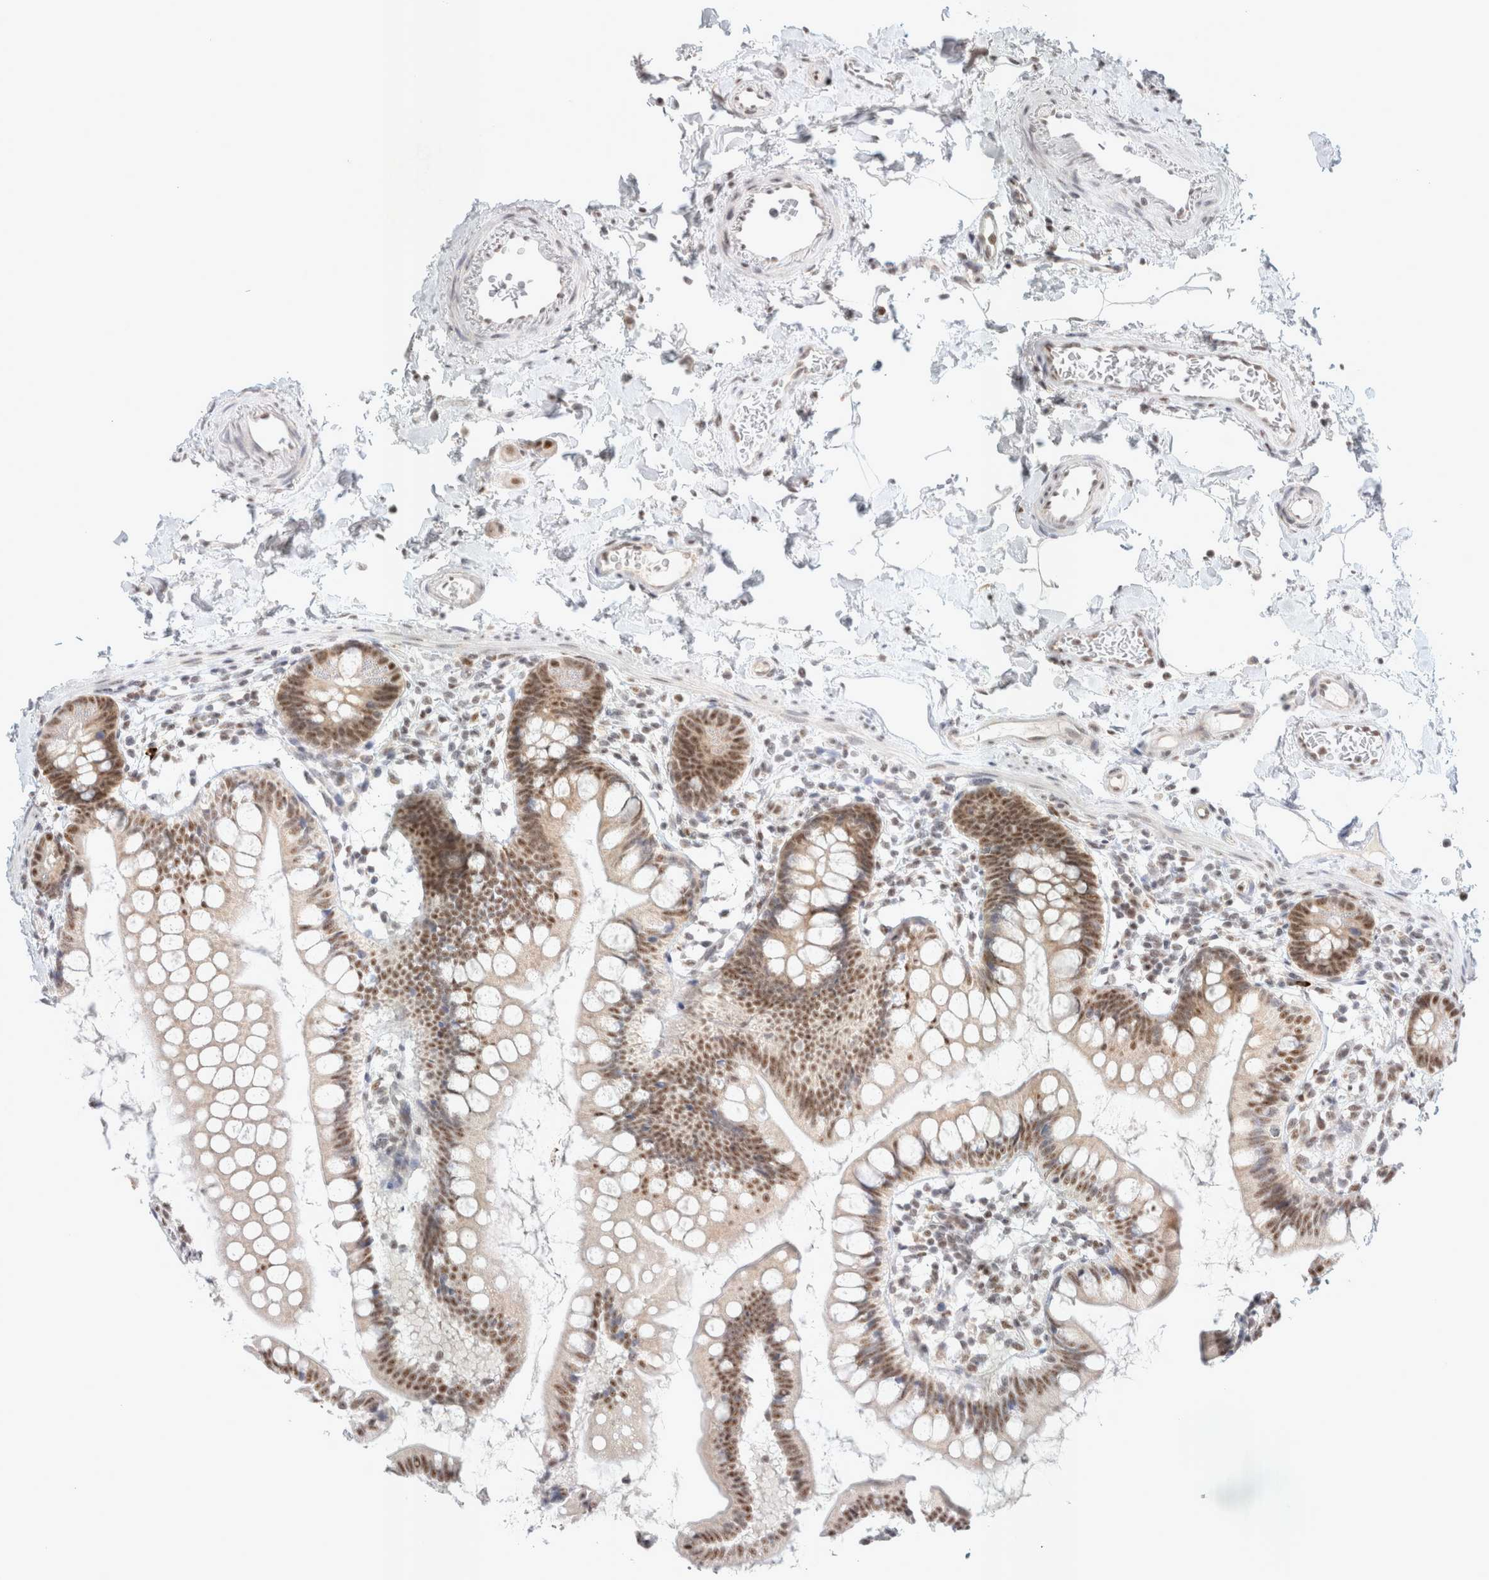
{"staining": {"intensity": "moderate", "quantity": "25%-75%", "location": "cytoplasmic/membranous,nuclear"}, "tissue": "small intestine", "cell_type": "Glandular cells", "image_type": "normal", "snomed": [{"axis": "morphology", "description": "Normal tissue, NOS"}, {"axis": "topography", "description": "Small intestine"}], "caption": "Immunohistochemistry histopathology image of unremarkable small intestine: small intestine stained using IHC exhibits medium levels of moderate protein expression localized specifically in the cytoplasmic/membranous,nuclear of glandular cells, appearing as a cytoplasmic/membranous,nuclear brown color.", "gene": "TRMT12", "patient": {"sex": "female", "age": 84}}